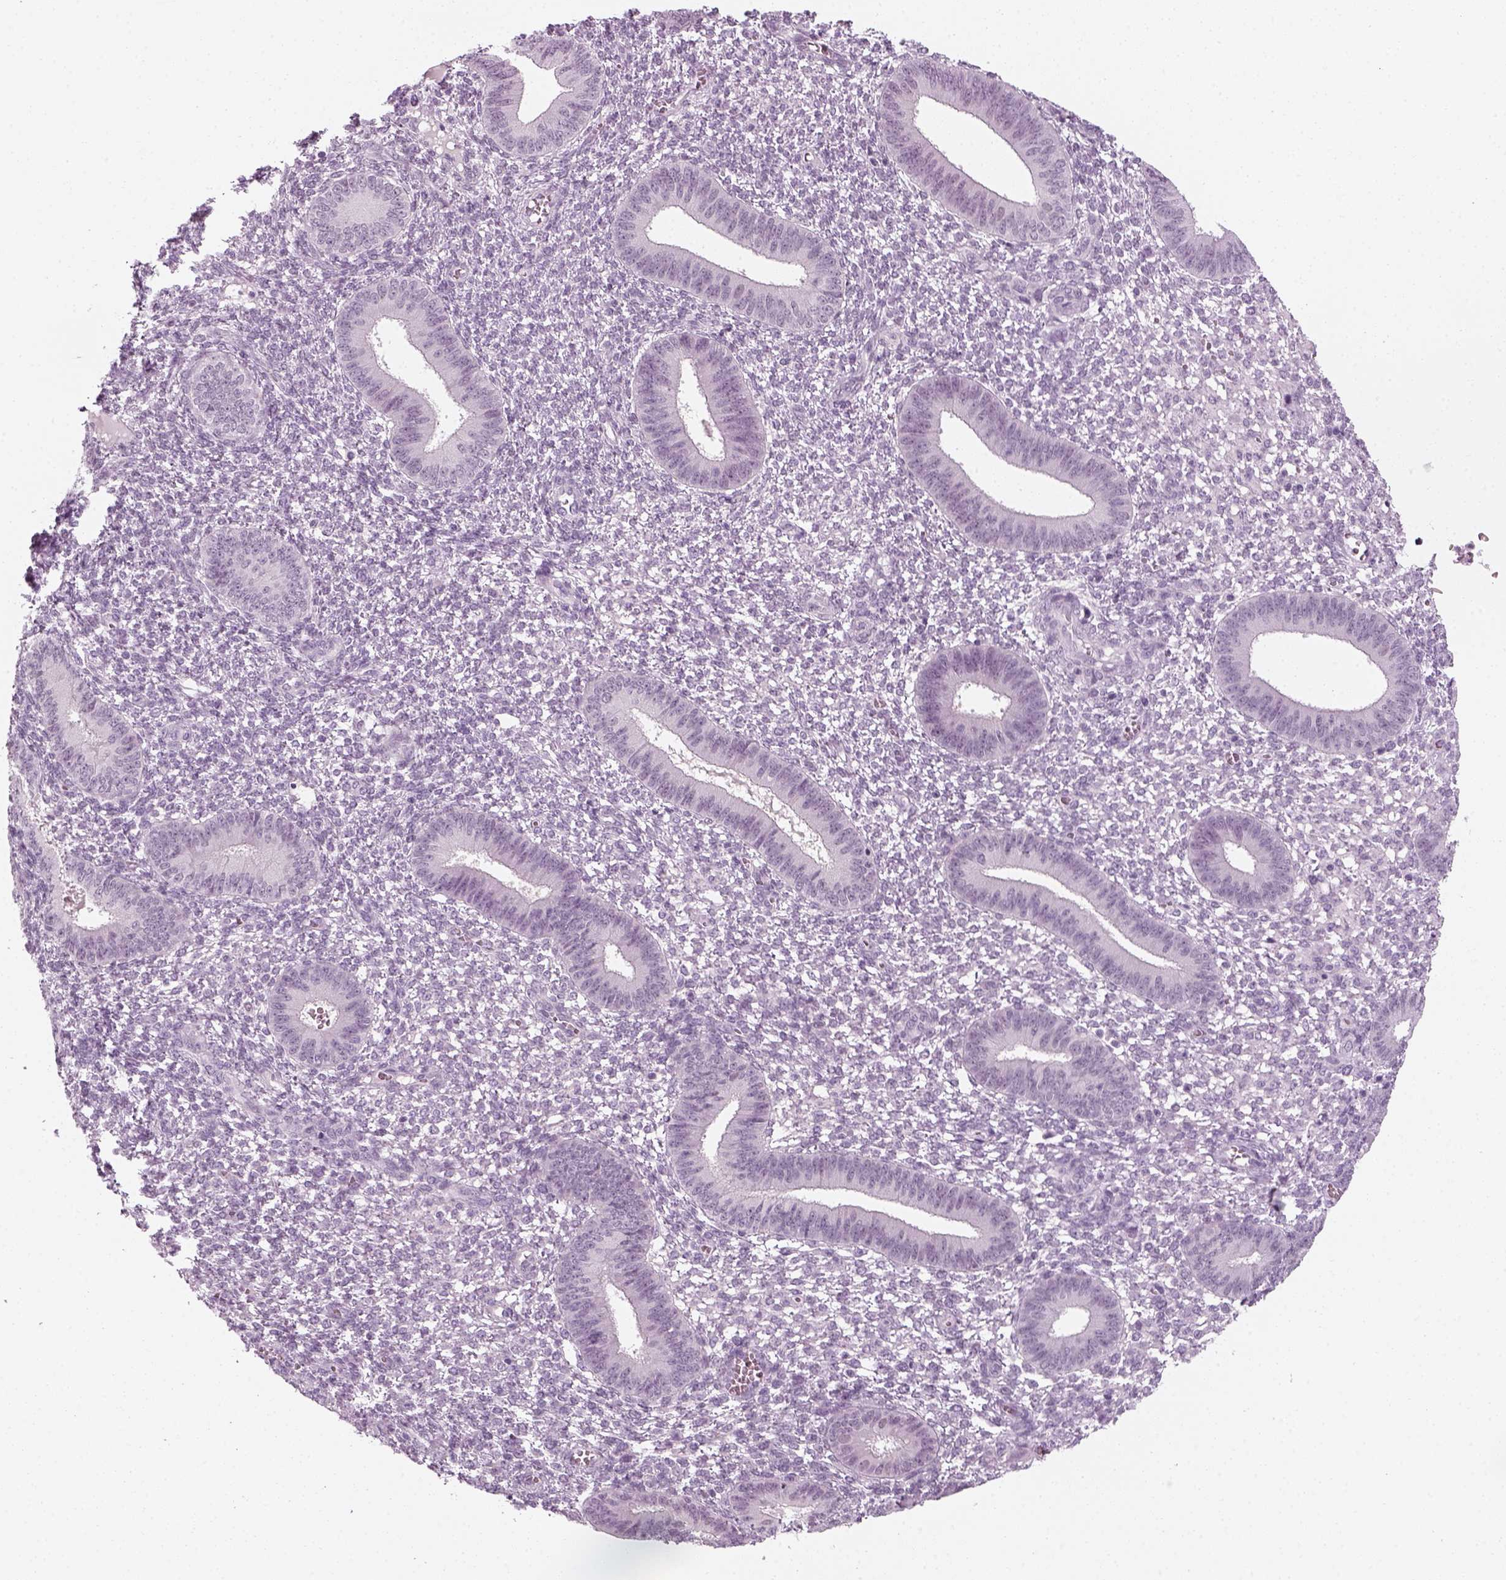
{"staining": {"intensity": "negative", "quantity": "none", "location": "none"}, "tissue": "endometrium", "cell_type": "Cells in endometrial stroma", "image_type": "normal", "snomed": [{"axis": "morphology", "description": "Normal tissue, NOS"}, {"axis": "topography", "description": "Endometrium"}], "caption": "Cells in endometrial stroma are negative for protein expression in normal human endometrium.", "gene": "KRT75", "patient": {"sex": "female", "age": 42}}